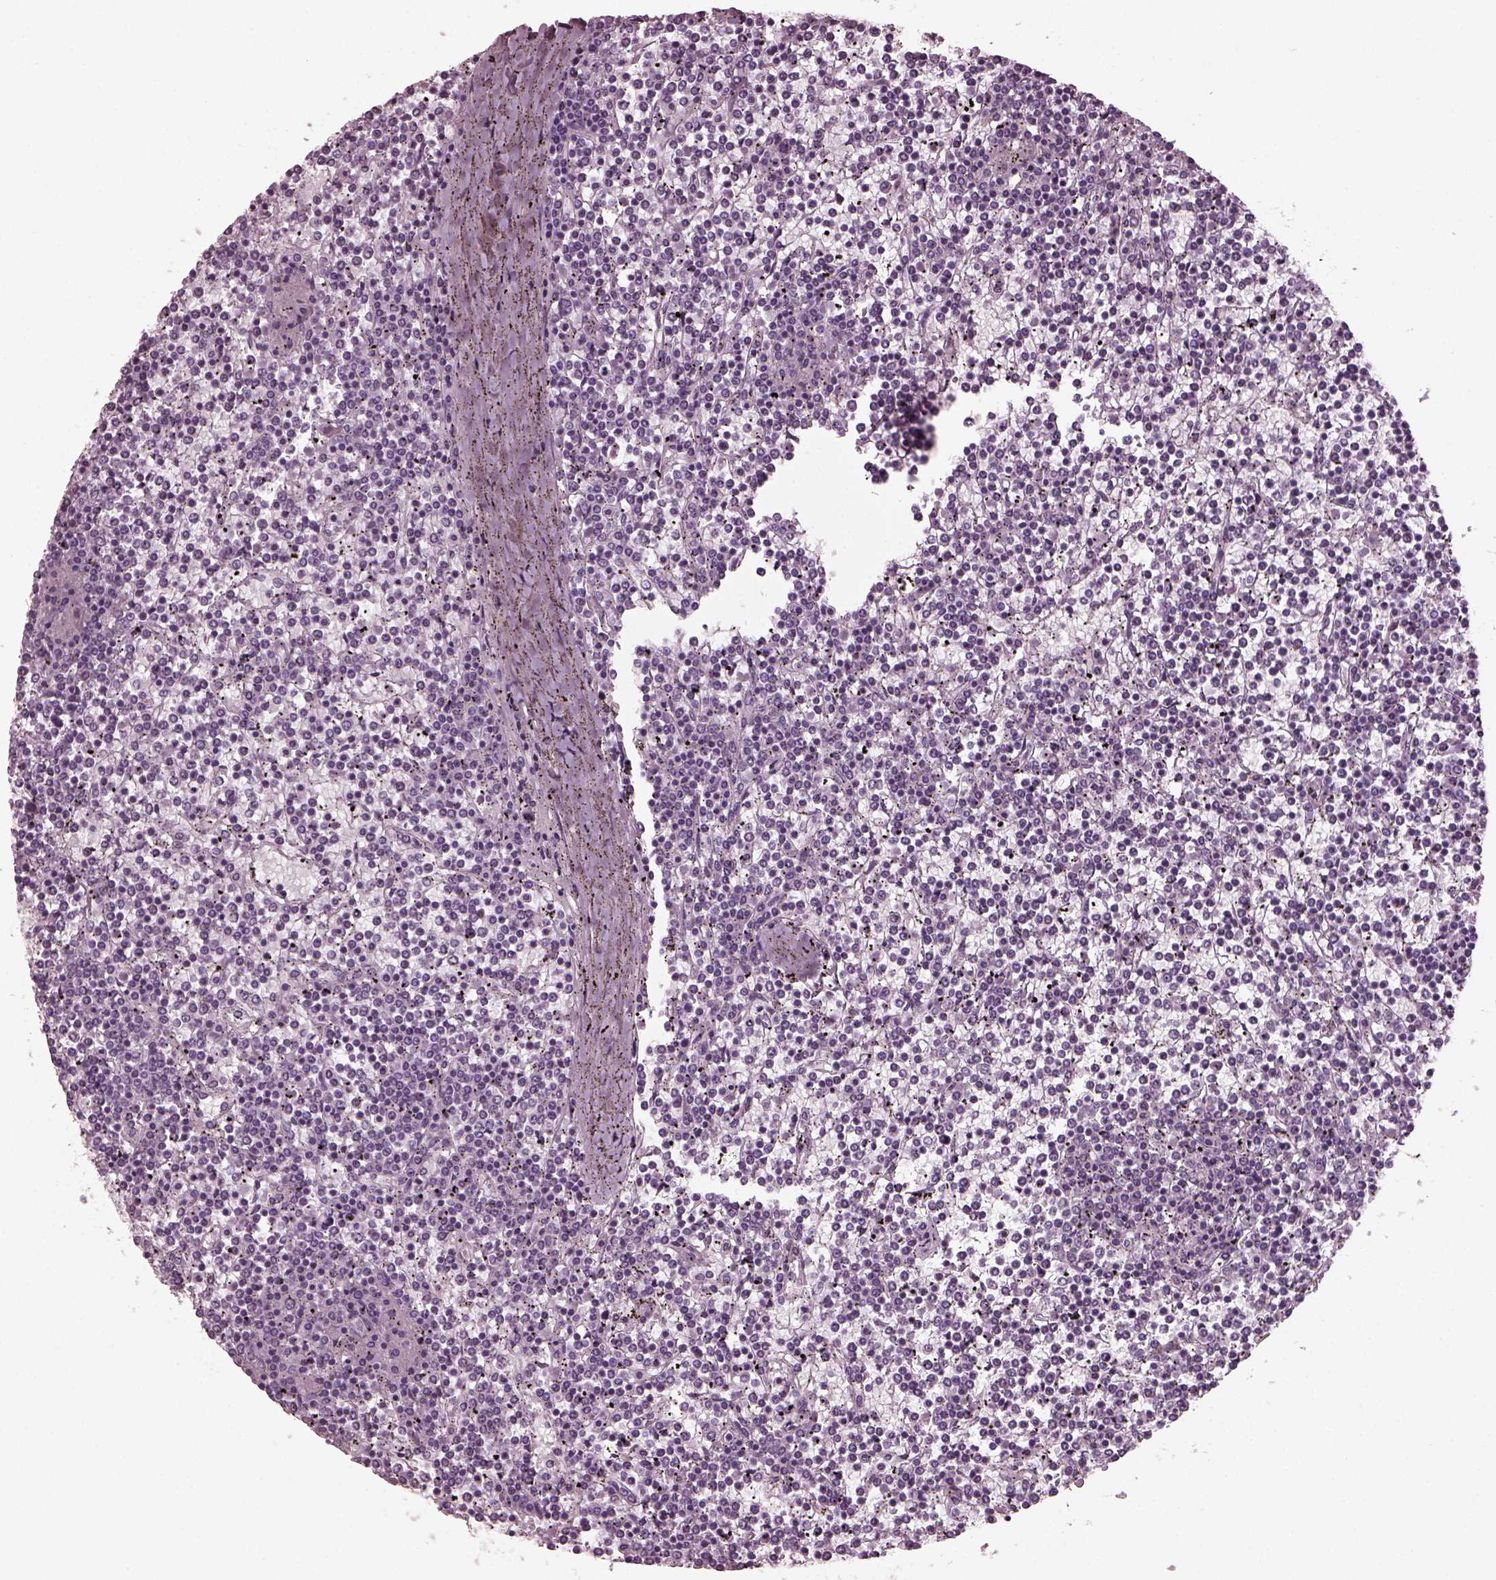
{"staining": {"intensity": "negative", "quantity": "none", "location": "none"}, "tissue": "lymphoma", "cell_type": "Tumor cells", "image_type": "cancer", "snomed": [{"axis": "morphology", "description": "Malignant lymphoma, non-Hodgkin's type, Low grade"}, {"axis": "topography", "description": "Spleen"}], "caption": "This is an IHC micrograph of malignant lymphoma, non-Hodgkin's type (low-grade). There is no expression in tumor cells.", "gene": "RCVRN", "patient": {"sex": "female", "age": 19}}